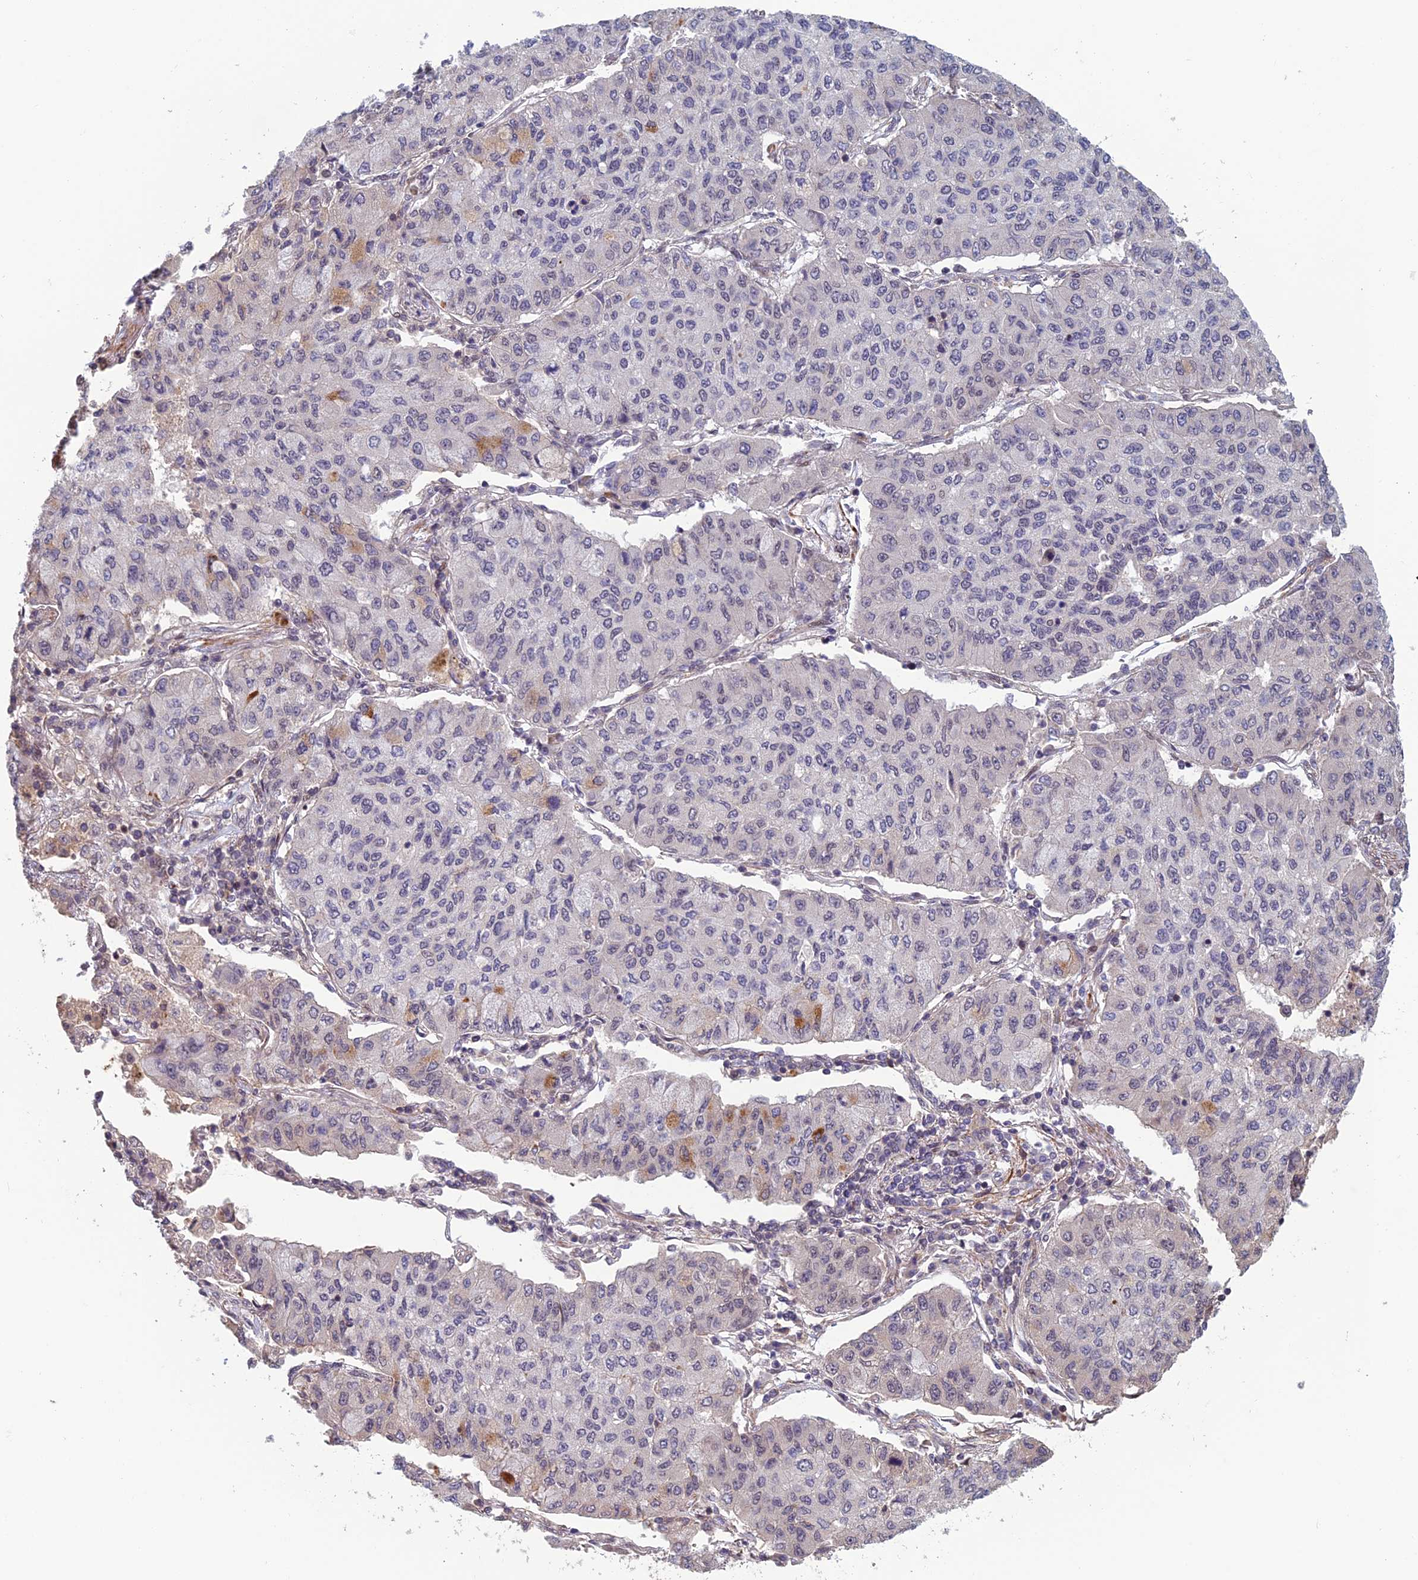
{"staining": {"intensity": "negative", "quantity": "none", "location": "none"}, "tissue": "lung cancer", "cell_type": "Tumor cells", "image_type": "cancer", "snomed": [{"axis": "morphology", "description": "Squamous cell carcinoma, NOS"}, {"axis": "topography", "description": "Lung"}], "caption": "This image is of lung squamous cell carcinoma stained with IHC to label a protein in brown with the nuclei are counter-stained blue. There is no positivity in tumor cells.", "gene": "CCDC183", "patient": {"sex": "male", "age": 74}}